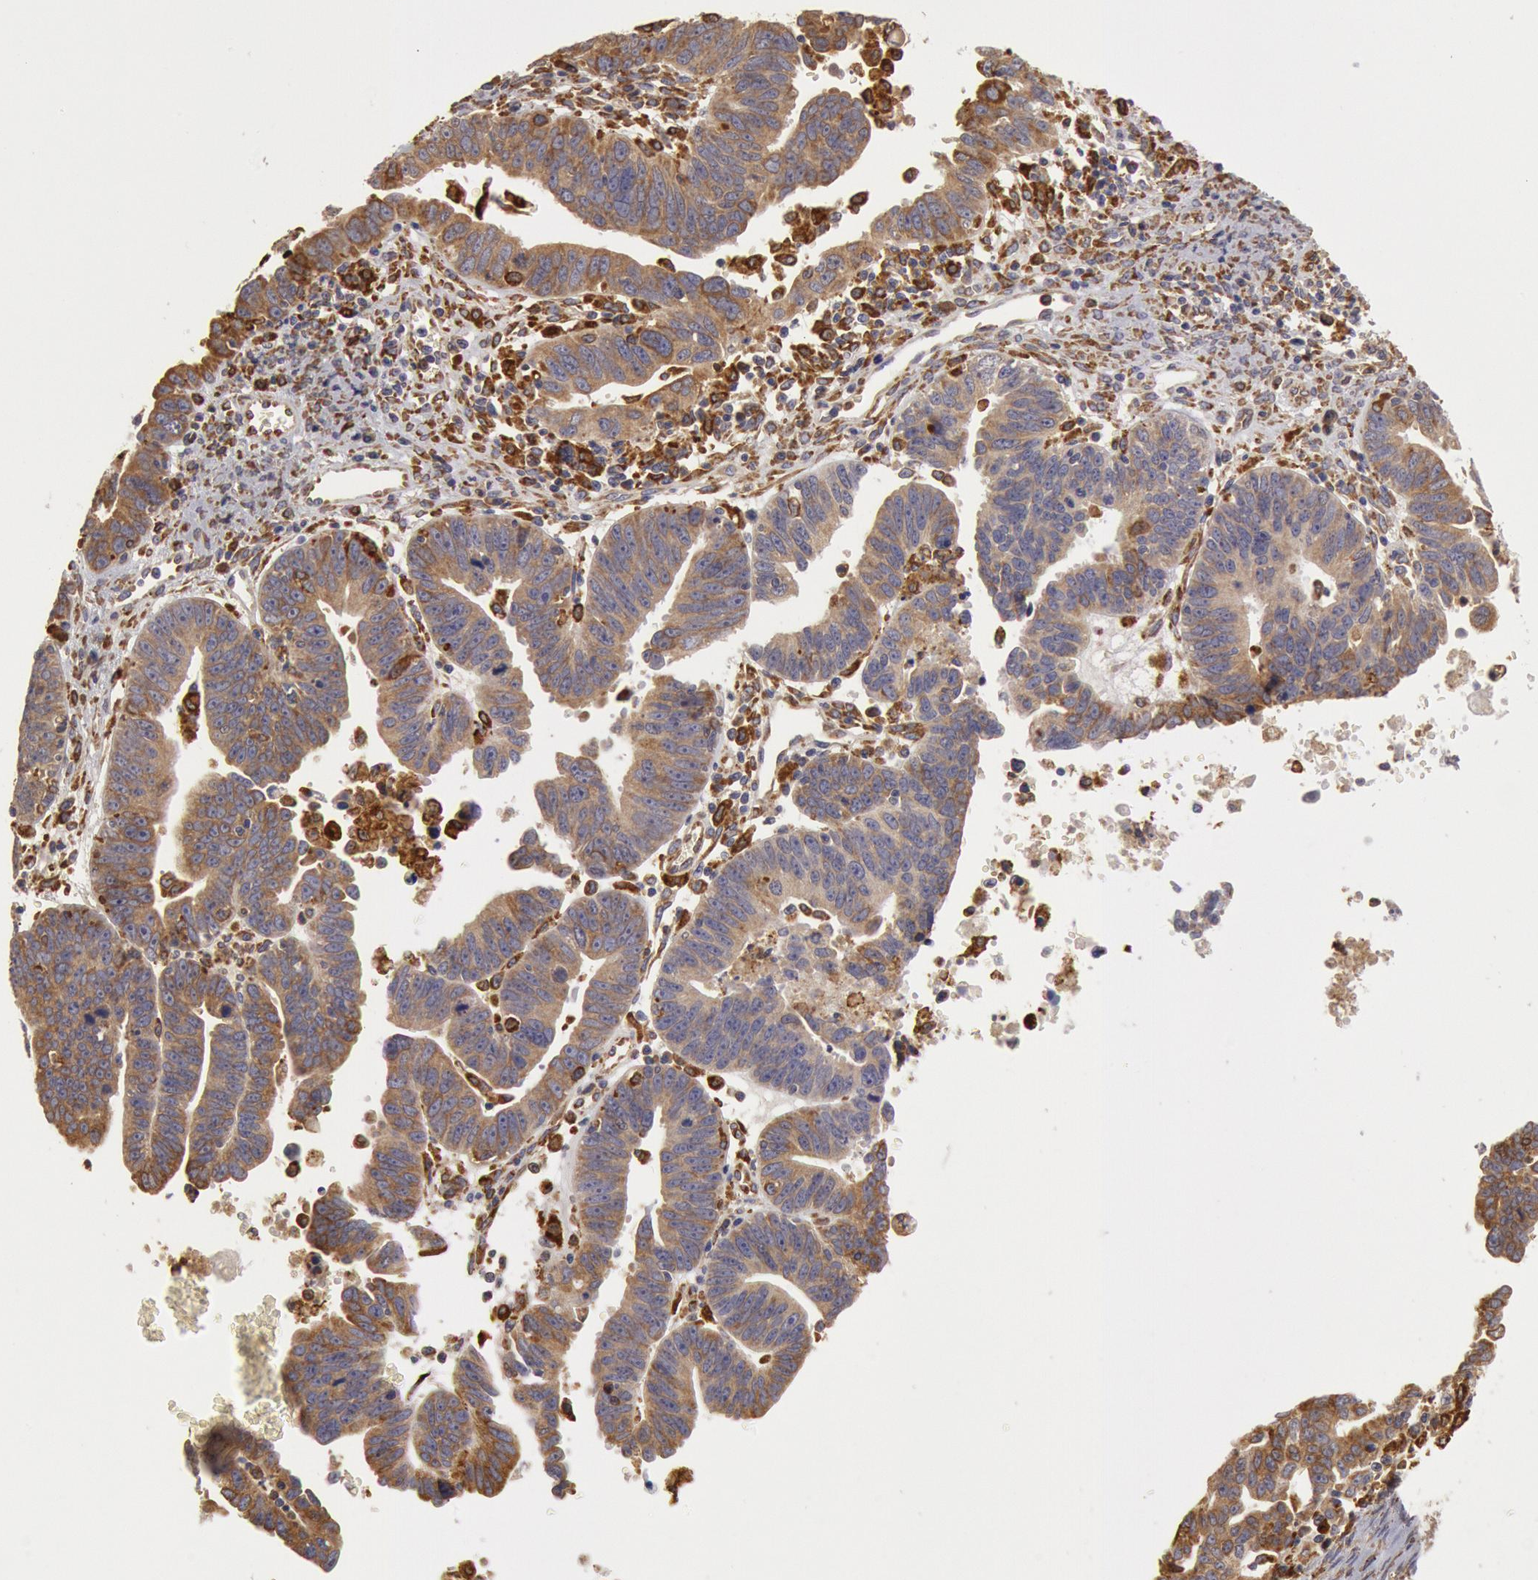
{"staining": {"intensity": "moderate", "quantity": ">75%", "location": "cytoplasmic/membranous"}, "tissue": "ovarian cancer", "cell_type": "Tumor cells", "image_type": "cancer", "snomed": [{"axis": "morphology", "description": "Carcinoma, endometroid"}, {"axis": "morphology", "description": "Cystadenocarcinoma, serous, NOS"}, {"axis": "topography", "description": "Ovary"}], "caption": "Approximately >75% of tumor cells in human ovarian cancer (serous cystadenocarcinoma) demonstrate moderate cytoplasmic/membranous protein expression as visualized by brown immunohistochemical staining.", "gene": "ERP44", "patient": {"sex": "female", "age": 45}}